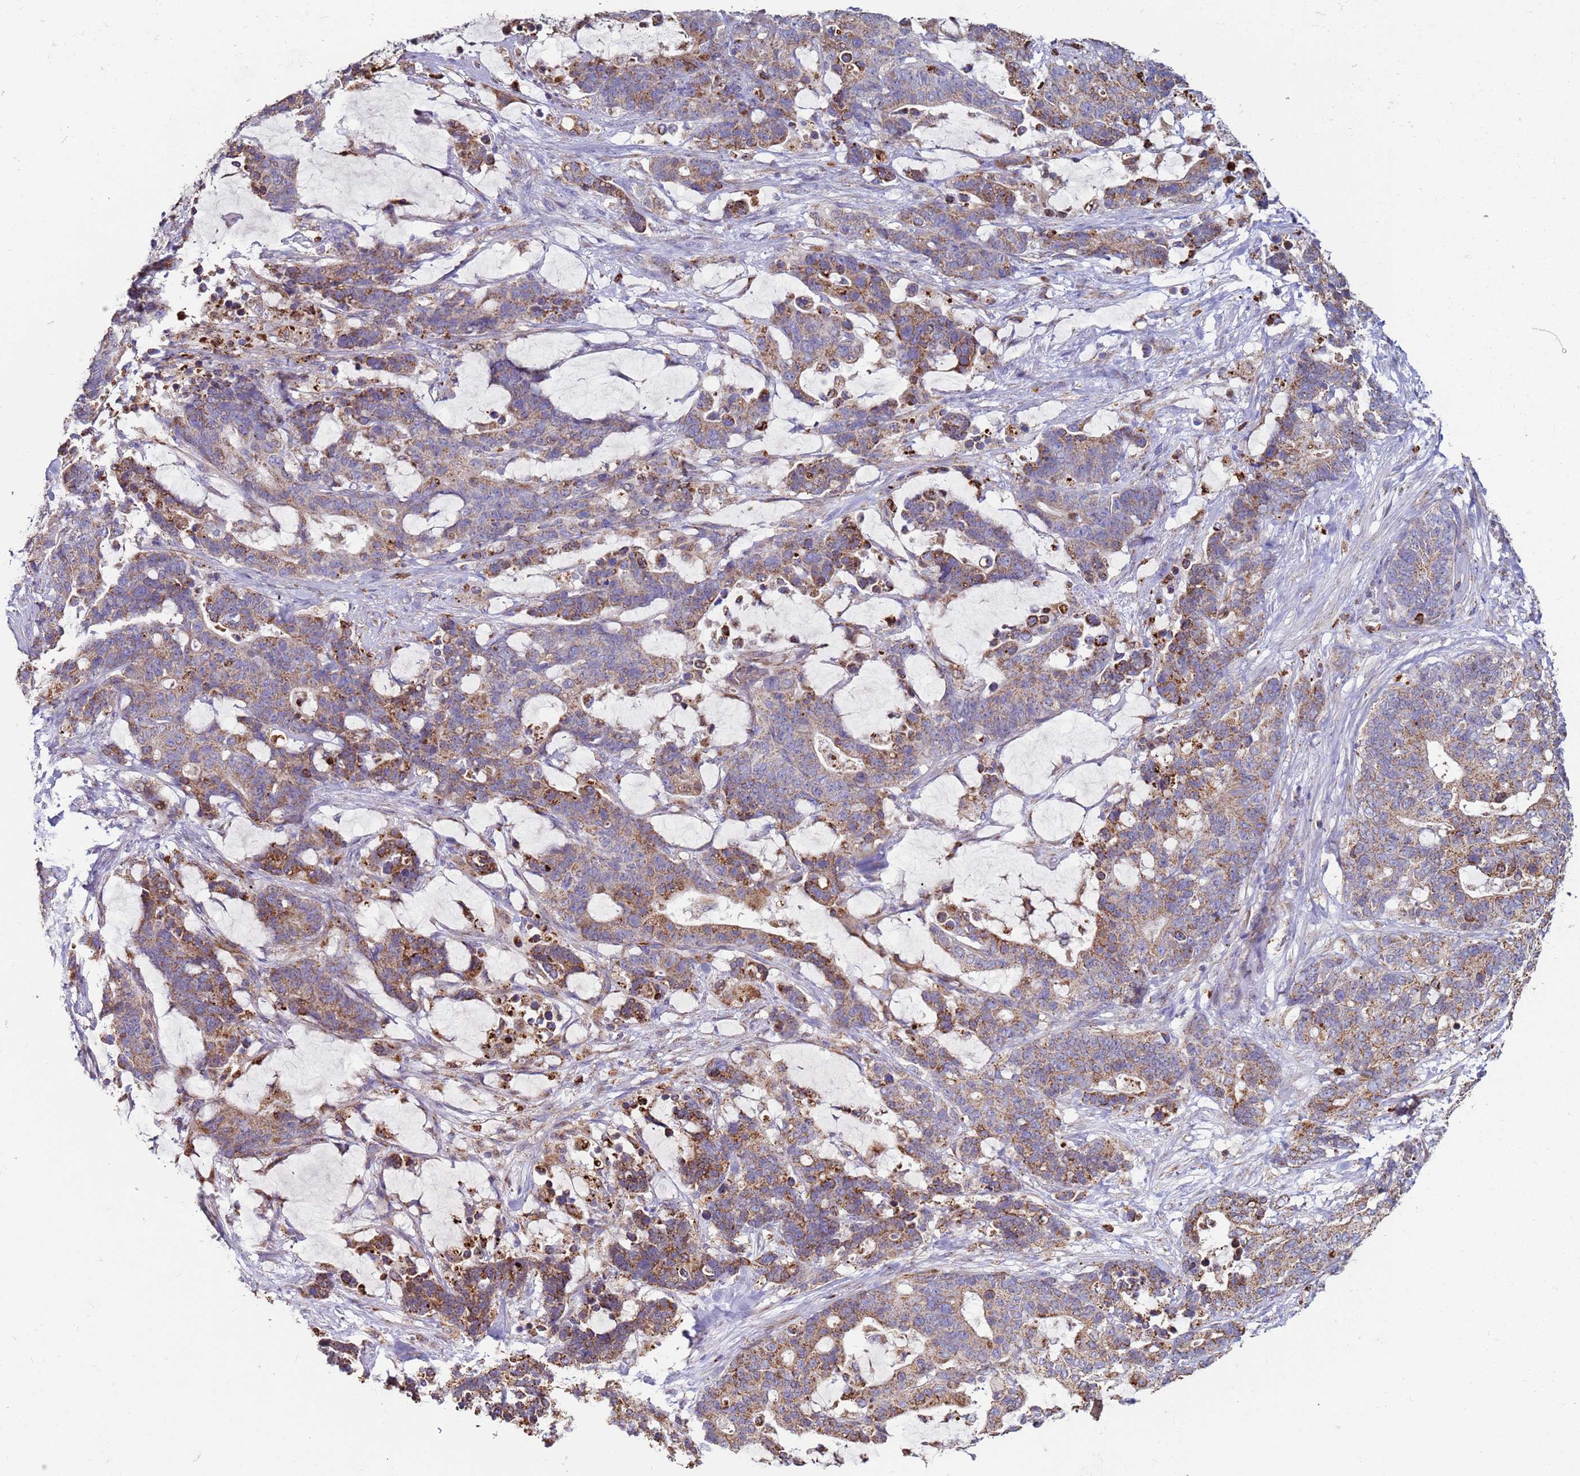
{"staining": {"intensity": "moderate", "quantity": "25%-75%", "location": "cytoplasmic/membranous"}, "tissue": "stomach cancer", "cell_type": "Tumor cells", "image_type": "cancer", "snomed": [{"axis": "morphology", "description": "Normal tissue, NOS"}, {"axis": "morphology", "description": "Adenocarcinoma, NOS"}, {"axis": "topography", "description": "Stomach"}], "caption": "This is a histology image of immunohistochemistry (IHC) staining of stomach adenocarcinoma, which shows moderate positivity in the cytoplasmic/membranous of tumor cells.", "gene": "FBXO33", "patient": {"sex": "female", "age": 64}}